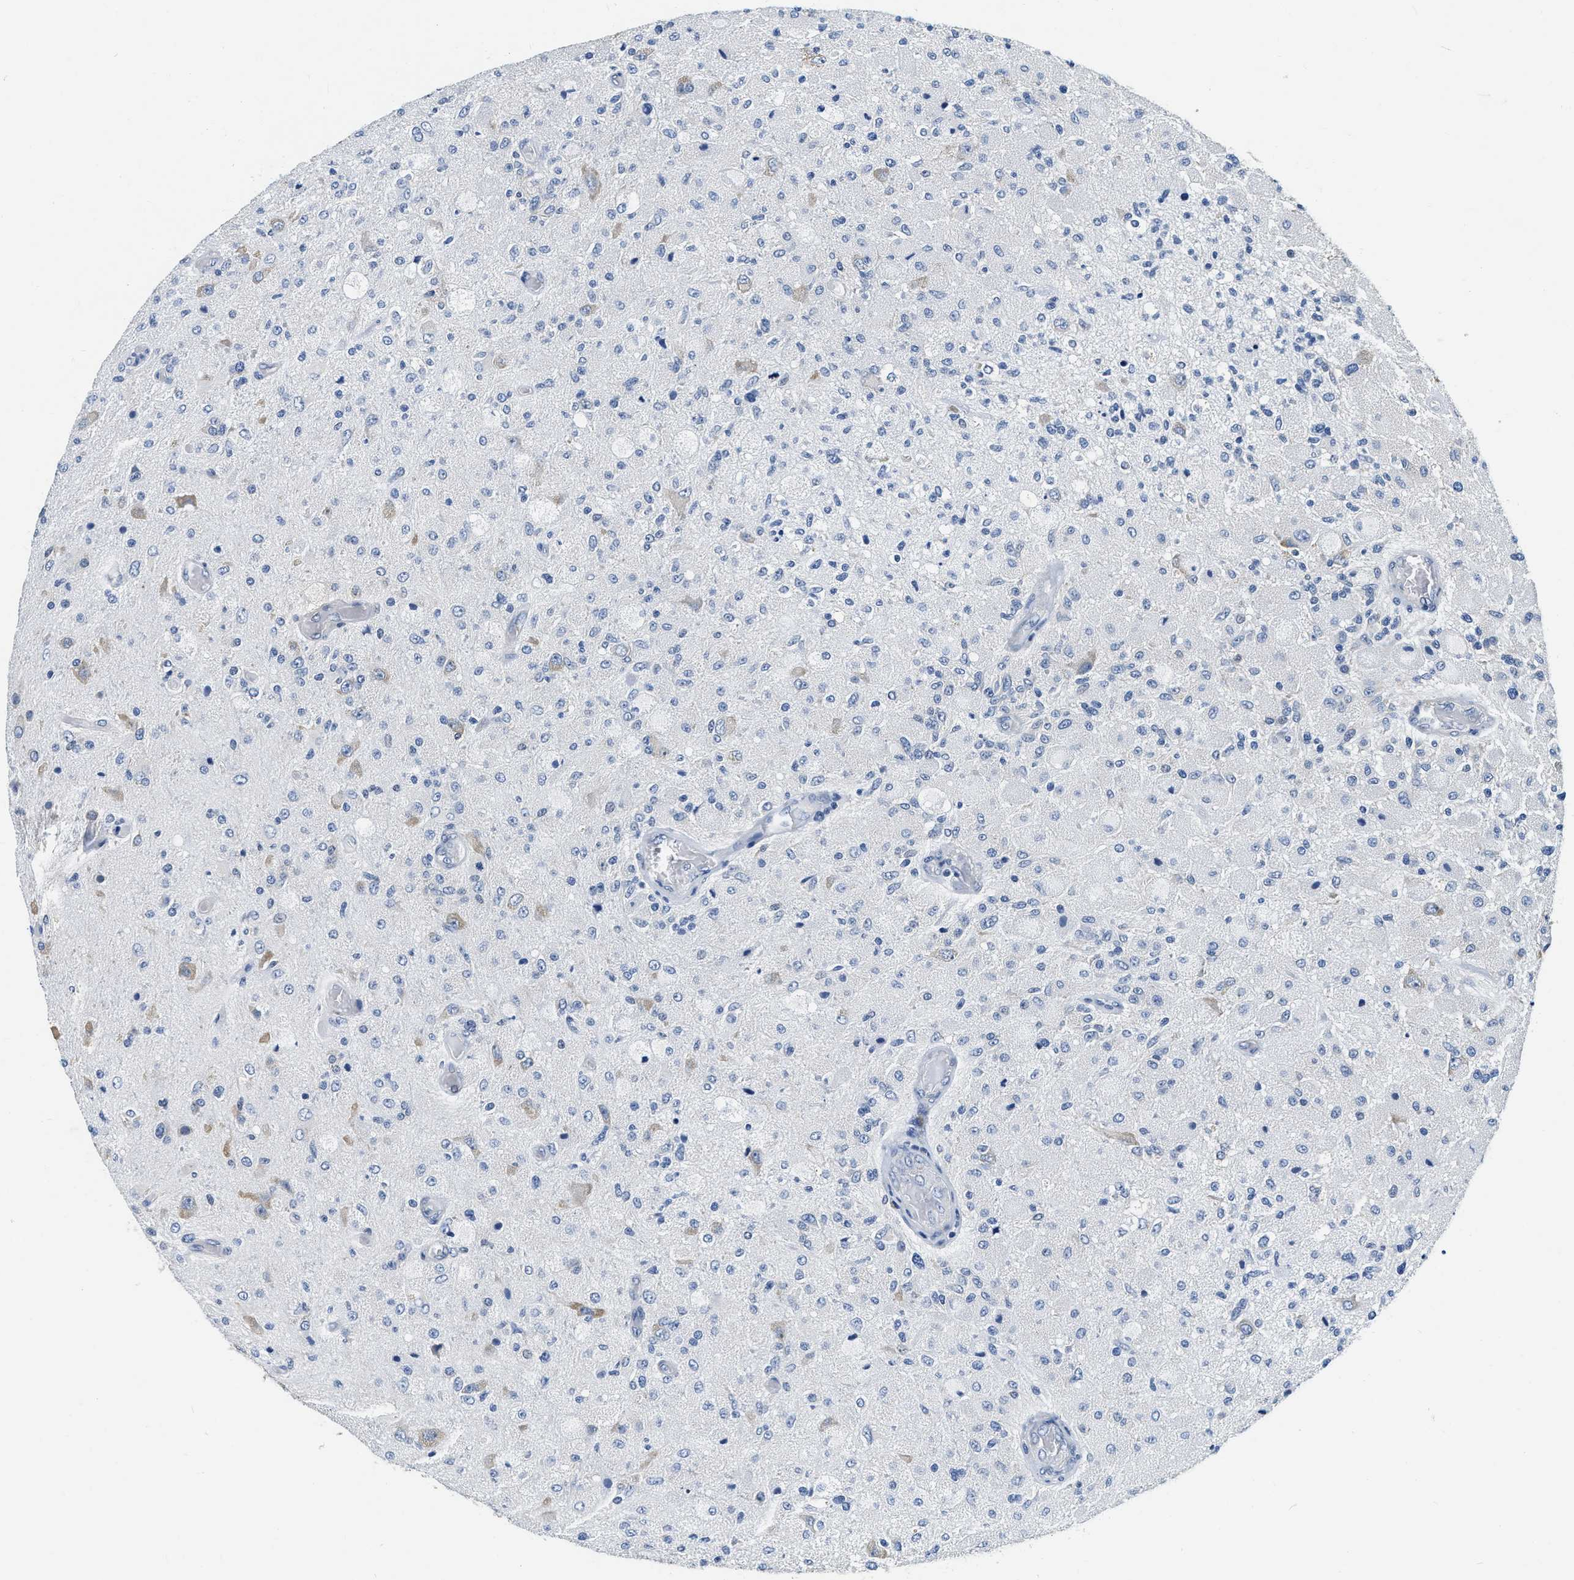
{"staining": {"intensity": "negative", "quantity": "none", "location": "none"}, "tissue": "glioma", "cell_type": "Tumor cells", "image_type": "cancer", "snomed": [{"axis": "morphology", "description": "Normal tissue, NOS"}, {"axis": "morphology", "description": "Glioma, malignant, High grade"}, {"axis": "topography", "description": "Cerebral cortex"}], "caption": "Immunohistochemistry (IHC) of human malignant glioma (high-grade) demonstrates no staining in tumor cells.", "gene": "EIF2AK2", "patient": {"sex": "male", "age": 77}}